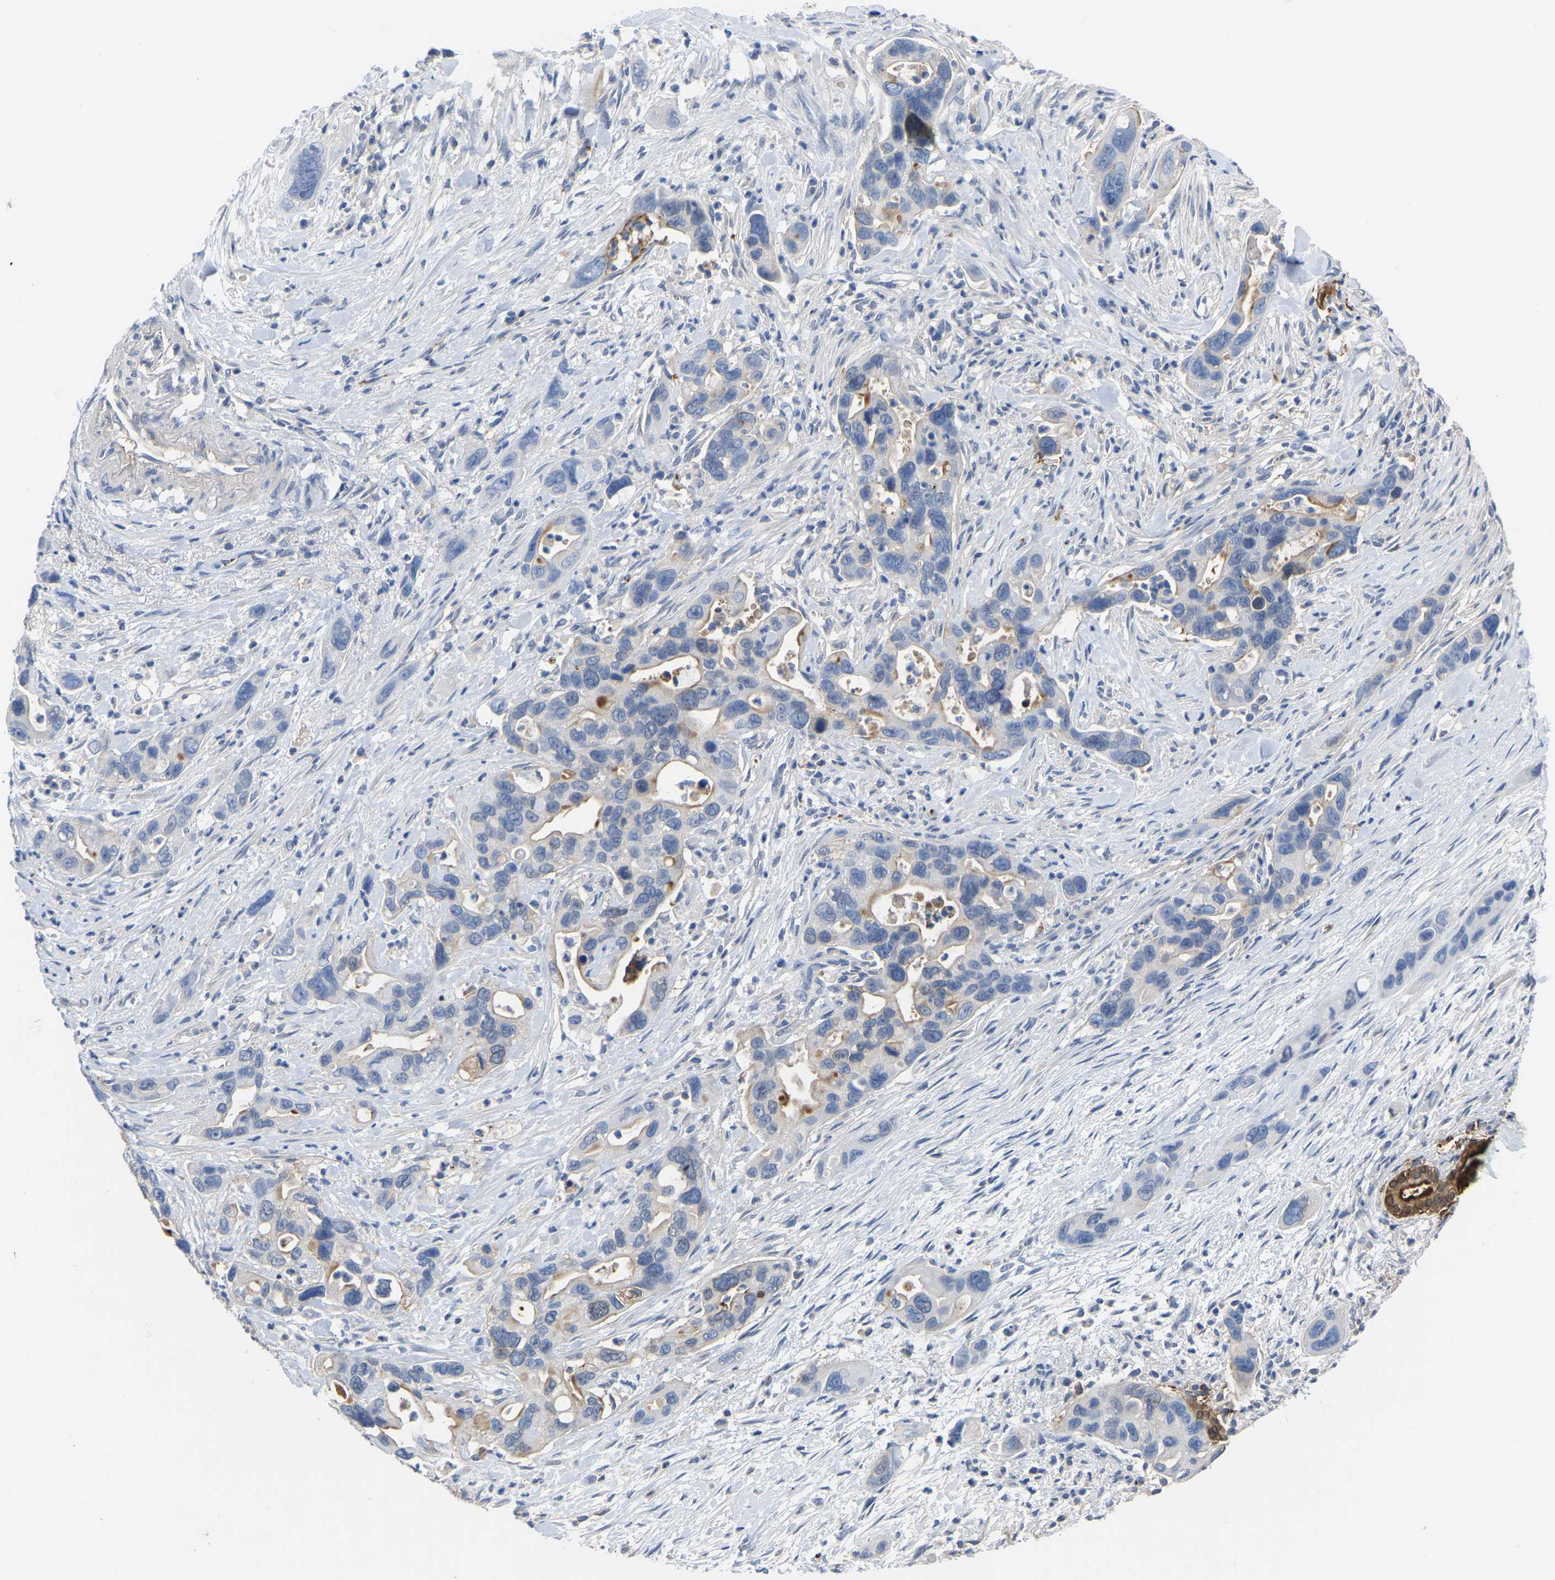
{"staining": {"intensity": "moderate", "quantity": "<25%", "location": "cytoplasmic/membranous"}, "tissue": "pancreatic cancer", "cell_type": "Tumor cells", "image_type": "cancer", "snomed": [{"axis": "morphology", "description": "Adenocarcinoma, NOS"}, {"axis": "topography", "description": "Pancreas"}], "caption": "Immunohistochemistry histopathology image of neoplastic tissue: pancreatic adenocarcinoma stained using immunohistochemistry shows low levels of moderate protein expression localized specifically in the cytoplasmic/membranous of tumor cells, appearing as a cytoplasmic/membranous brown color.", "gene": "ZNF449", "patient": {"sex": "female", "age": 70}}